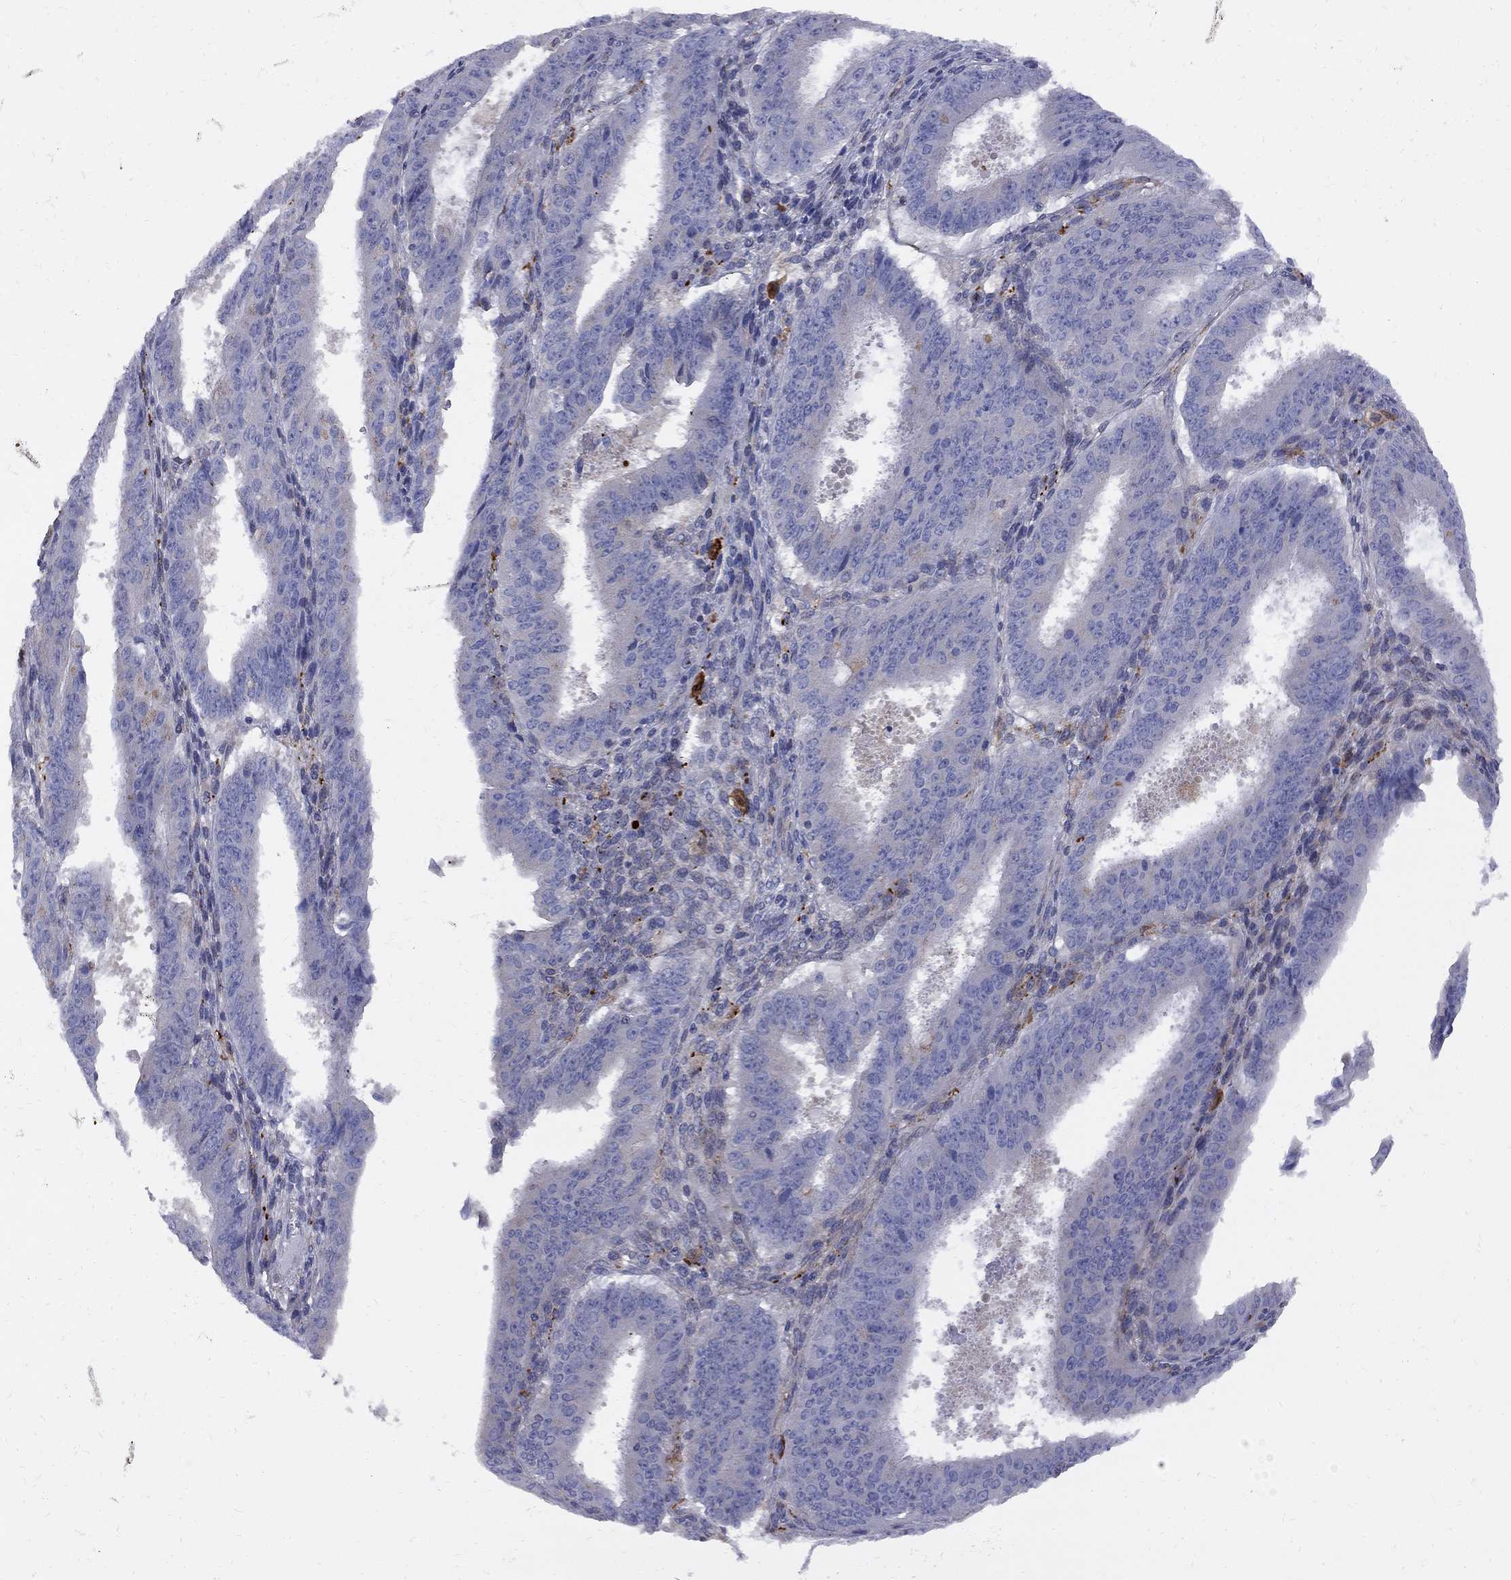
{"staining": {"intensity": "negative", "quantity": "none", "location": "none"}, "tissue": "ovarian cancer", "cell_type": "Tumor cells", "image_type": "cancer", "snomed": [{"axis": "morphology", "description": "Carcinoma, endometroid"}, {"axis": "topography", "description": "Ovary"}], "caption": "Image shows no protein expression in tumor cells of ovarian cancer (endometroid carcinoma) tissue.", "gene": "MTHFR", "patient": {"sex": "female", "age": 42}}